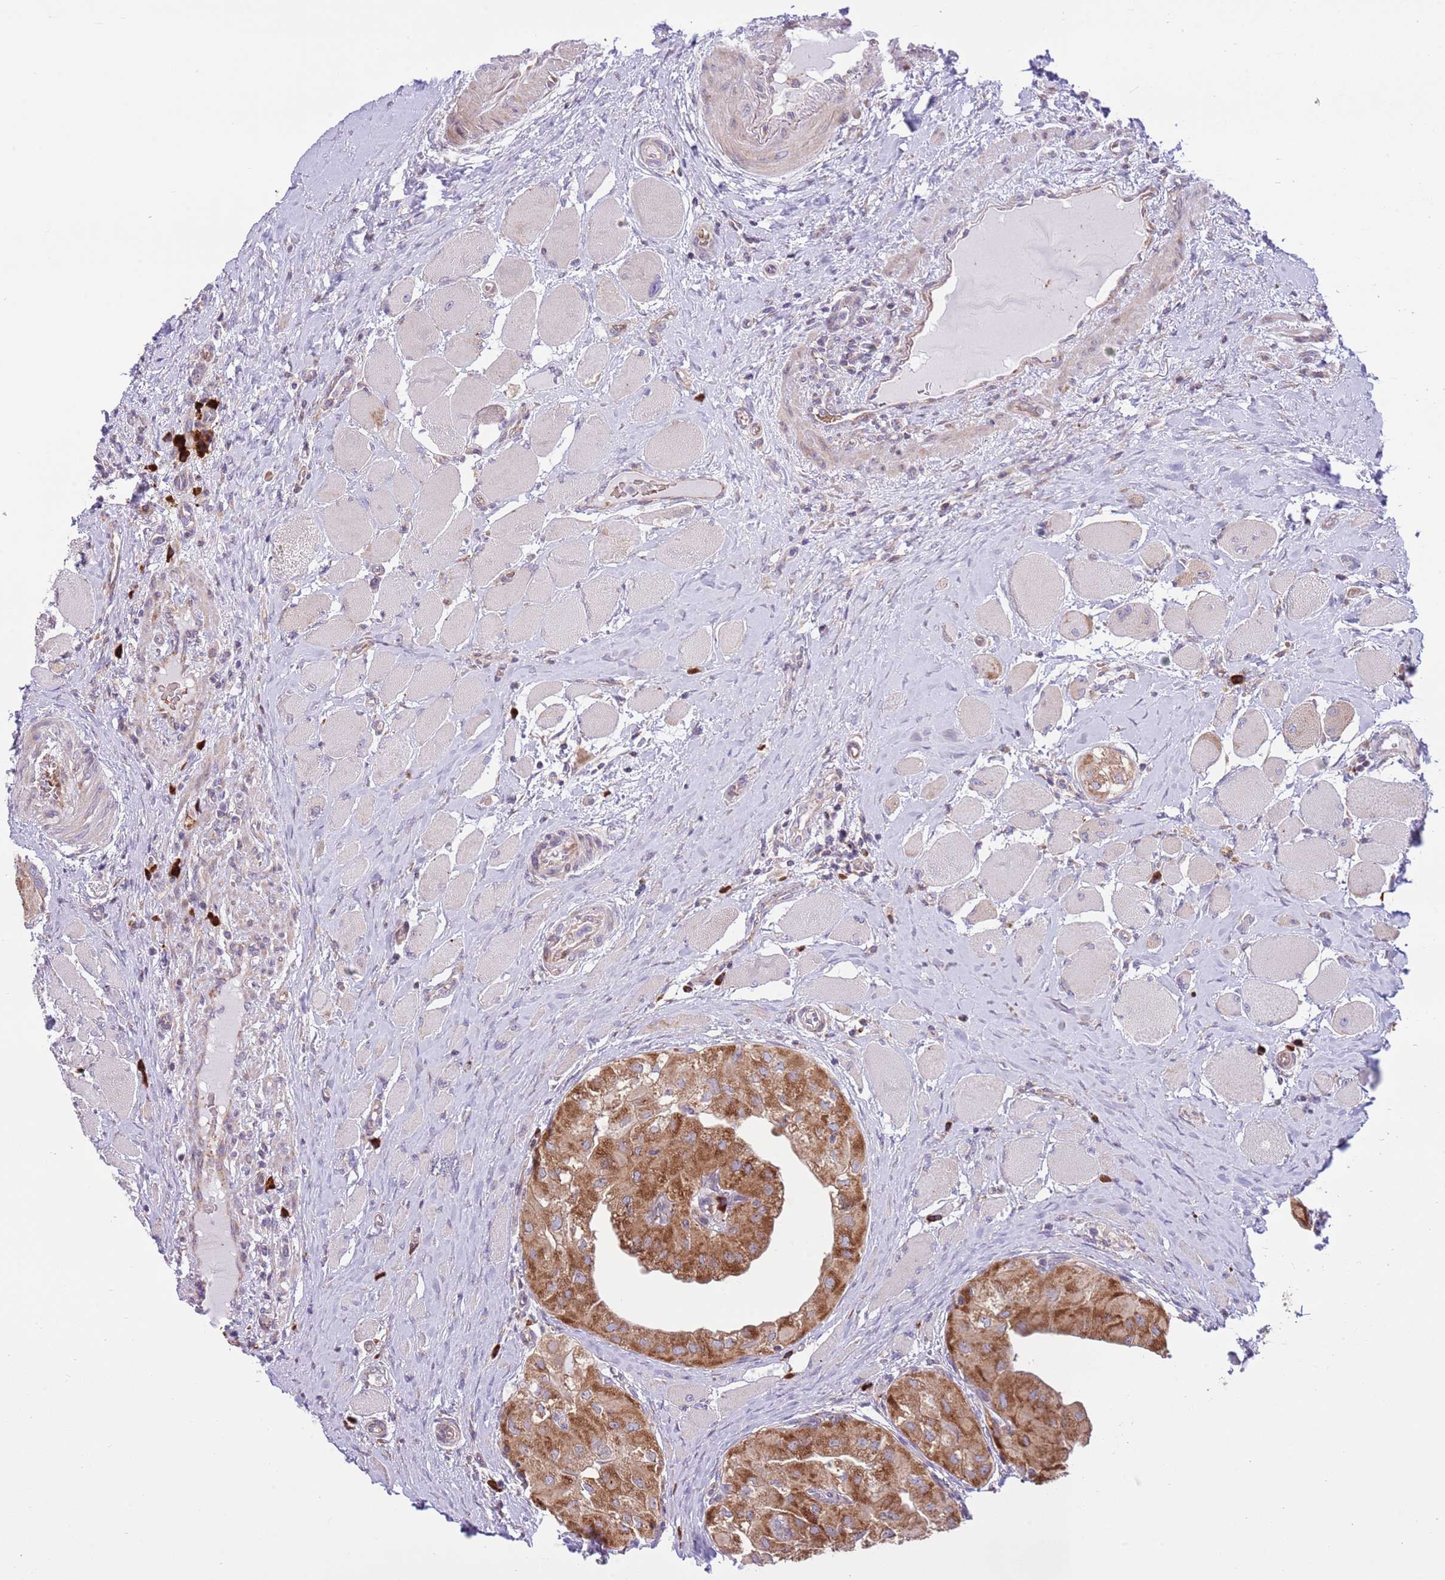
{"staining": {"intensity": "strong", "quantity": ">75%", "location": "cytoplasmic/membranous"}, "tissue": "thyroid cancer", "cell_type": "Tumor cells", "image_type": "cancer", "snomed": [{"axis": "morphology", "description": "Papillary adenocarcinoma, NOS"}, {"axis": "topography", "description": "Thyroid gland"}], "caption": "This image exhibits IHC staining of thyroid cancer (papillary adenocarcinoma), with high strong cytoplasmic/membranous staining in about >75% of tumor cells.", "gene": "DAND5", "patient": {"sex": "female", "age": 59}}